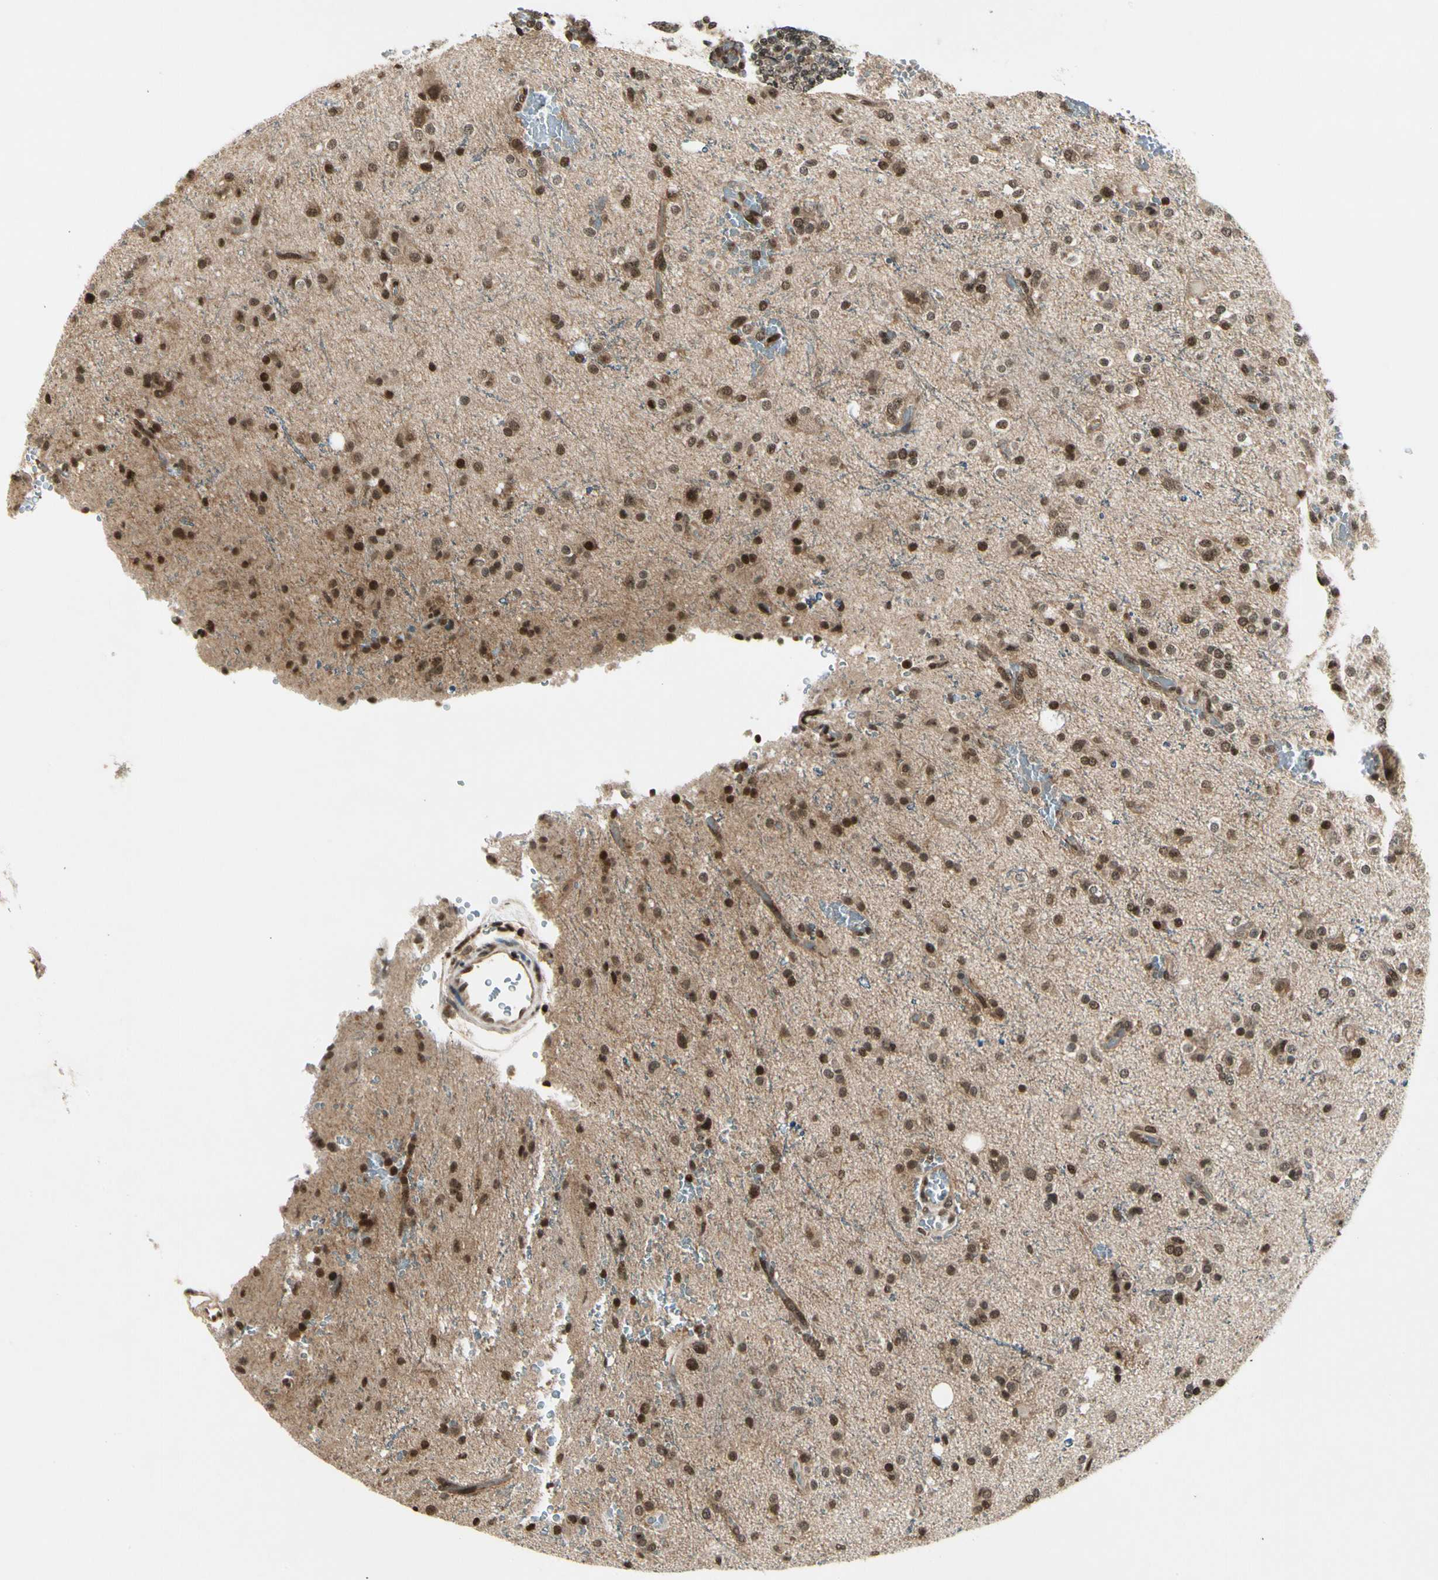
{"staining": {"intensity": "moderate", "quantity": "25%-75%", "location": "cytoplasmic/membranous,nuclear"}, "tissue": "glioma", "cell_type": "Tumor cells", "image_type": "cancer", "snomed": [{"axis": "morphology", "description": "Glioma, malignant, High grade"}, {"axis": "topography", "description": "Brain"}], "caption": "A micrograph showing moderate cytoplasmic/membranous and nuclear positivity in approximately 25%-75% of tumor cells in glioma, as visualized by brown immunohistochemical staining.", "gene": "SMN2", "patient": {"sex": "male", "age": 47}}